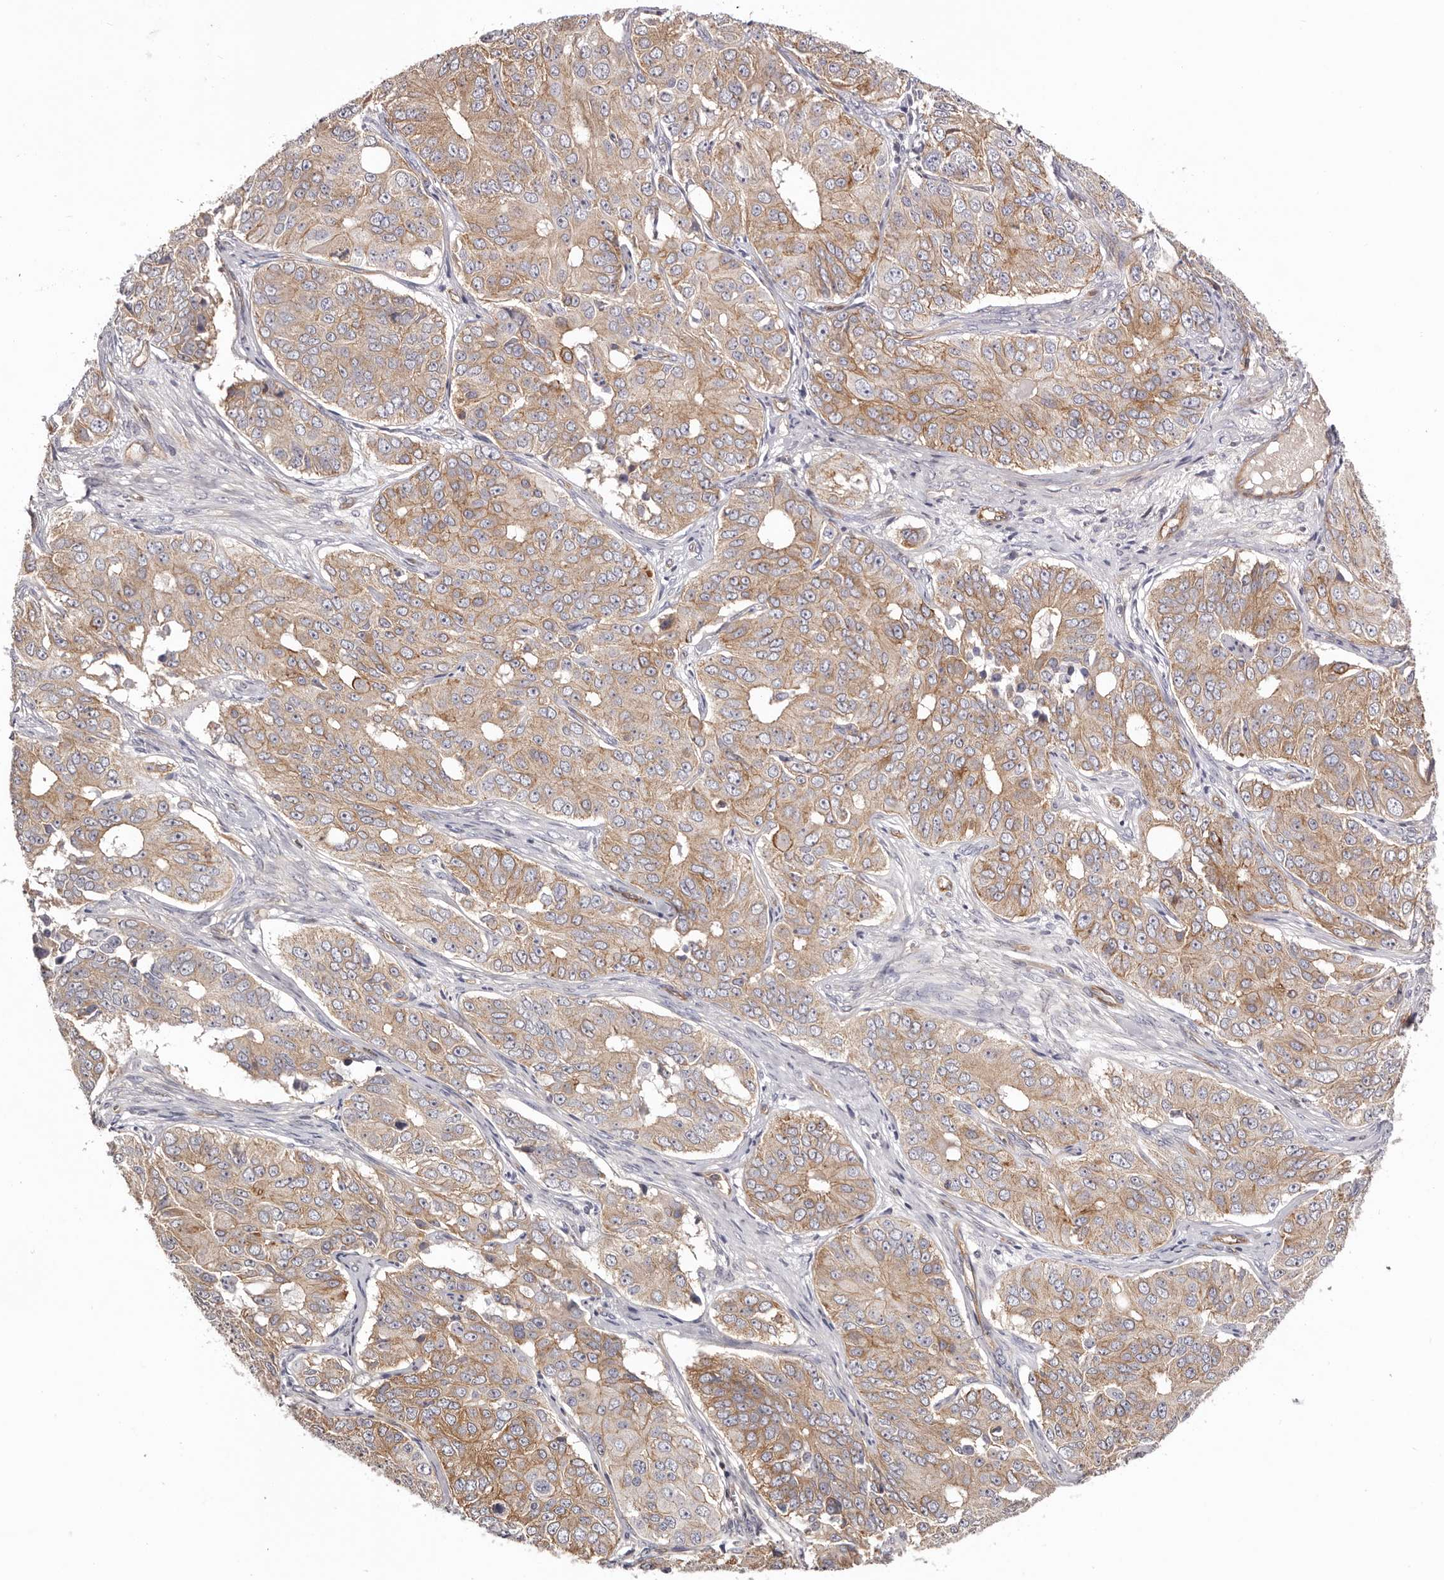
{"staining": {"intensity": "moderate", "quantity": ">75%", "location": "cytoplasmic/membranous"}, "tissue": "ovarian cancer", "cell_type": "Tumor cells", "image_type": "cancer", "snomed": [{"axis": "morphology", "description": "Carcinoma, endometroid"}, {"axis": "topography", "description": "Ovary"}], "caption": "Tumor cells reveal moderate cytoplasmic/membranous expression in about >75% of cells in ovarian cancer.", "gene": "DMRT2", "patient": {"sex": "female", "age": 51}}